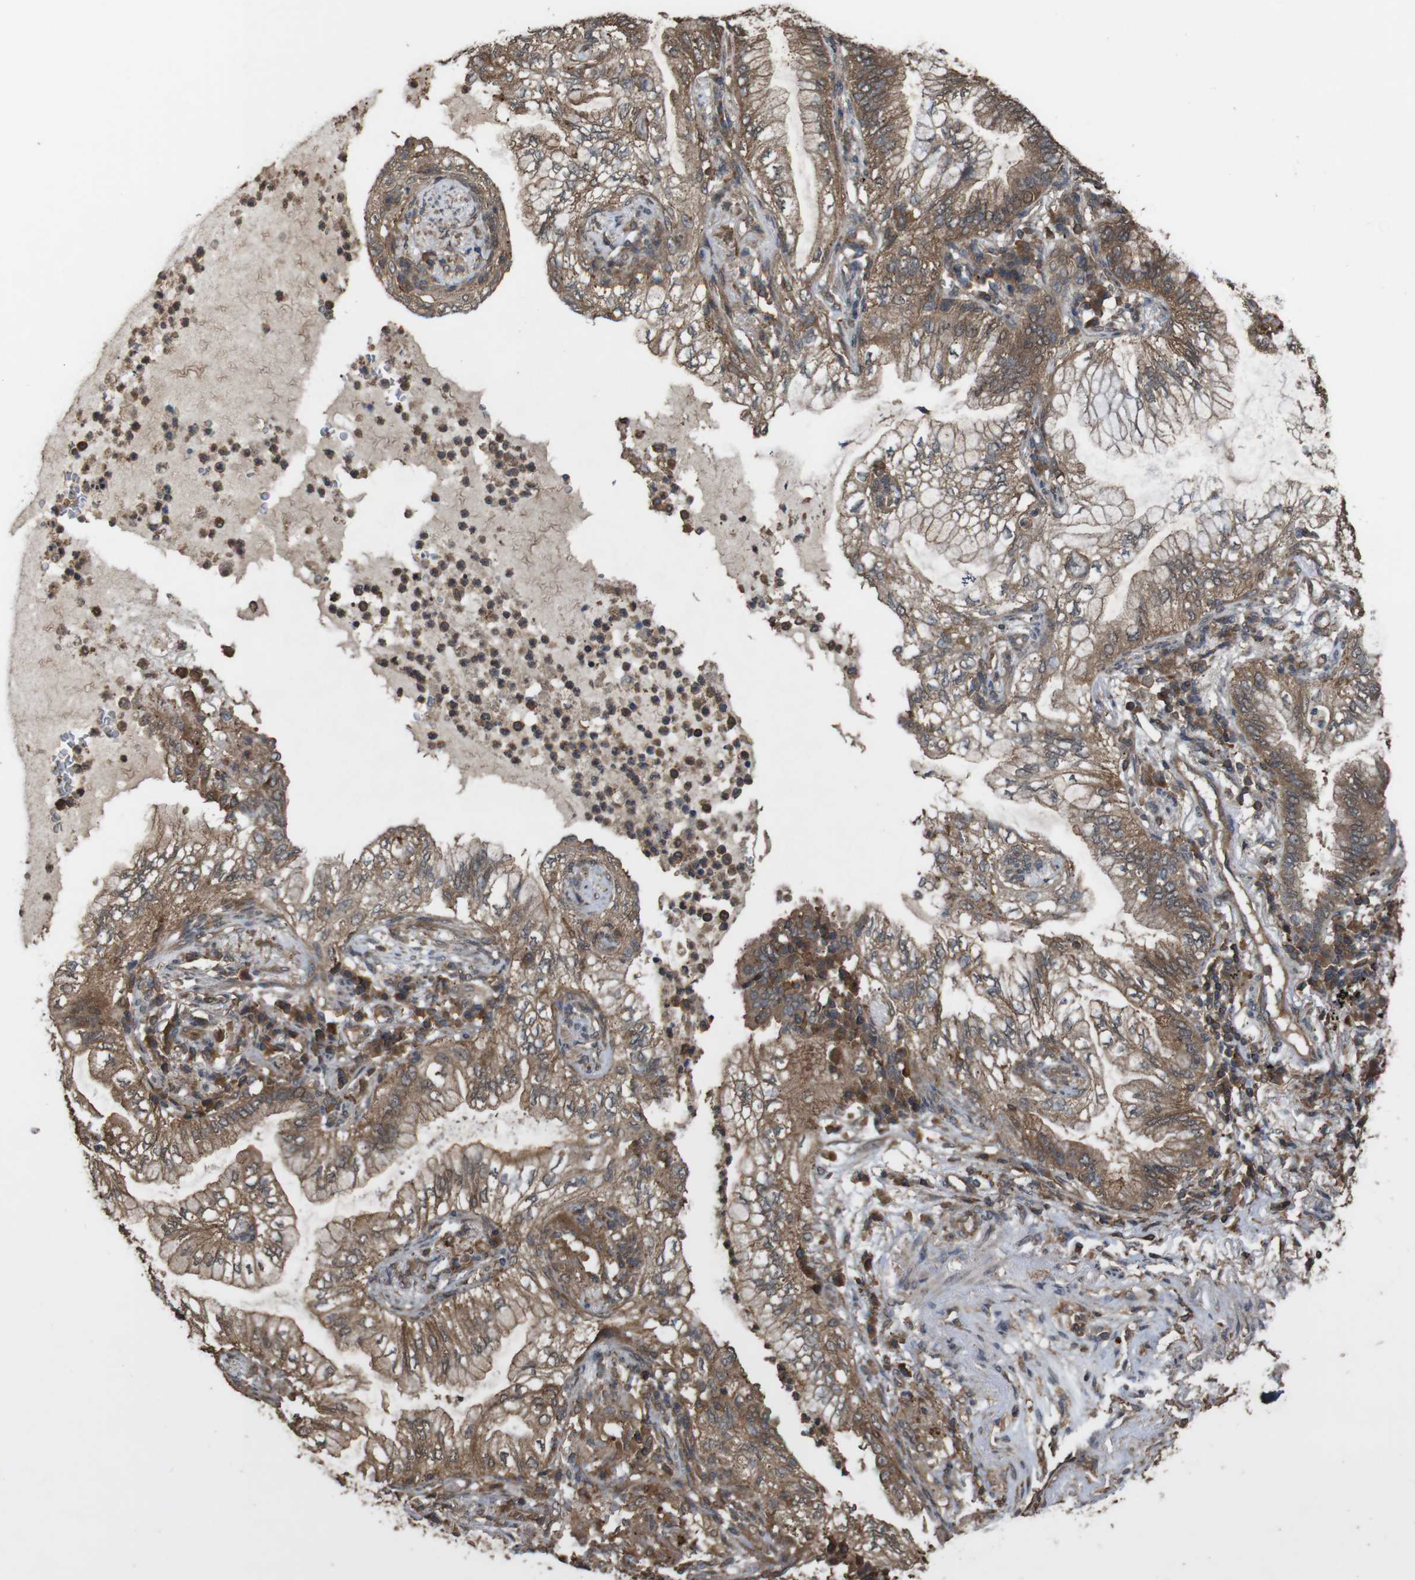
{"staining": {"intensity": "moderate", "quantity": ">75%", "location": "cytoplasmic/membranous"}, "tissue": "lung cancer", "cell_type": "Tumor cells", "image_type": "cancer", "snomed": [{"axis": "morphology", "description": "Normal tissue, NOS"}, {"axis": "morphology", "description": "Adenocarcinoma, NOS"}, {"axis": "topography", "description": "Bronchus"}, {"axis": "topography", "description": "Lung"}], "caption": "Immunohistochemistry histopathology image of lung adenocarcinoma stained for a protein (brown), which displays medium levels of moderate cytoplasmic/membranous positivity in about >75% of tumor cells.", "gene": "BAG4", "patient": {"sex": "female", "age": 70}}